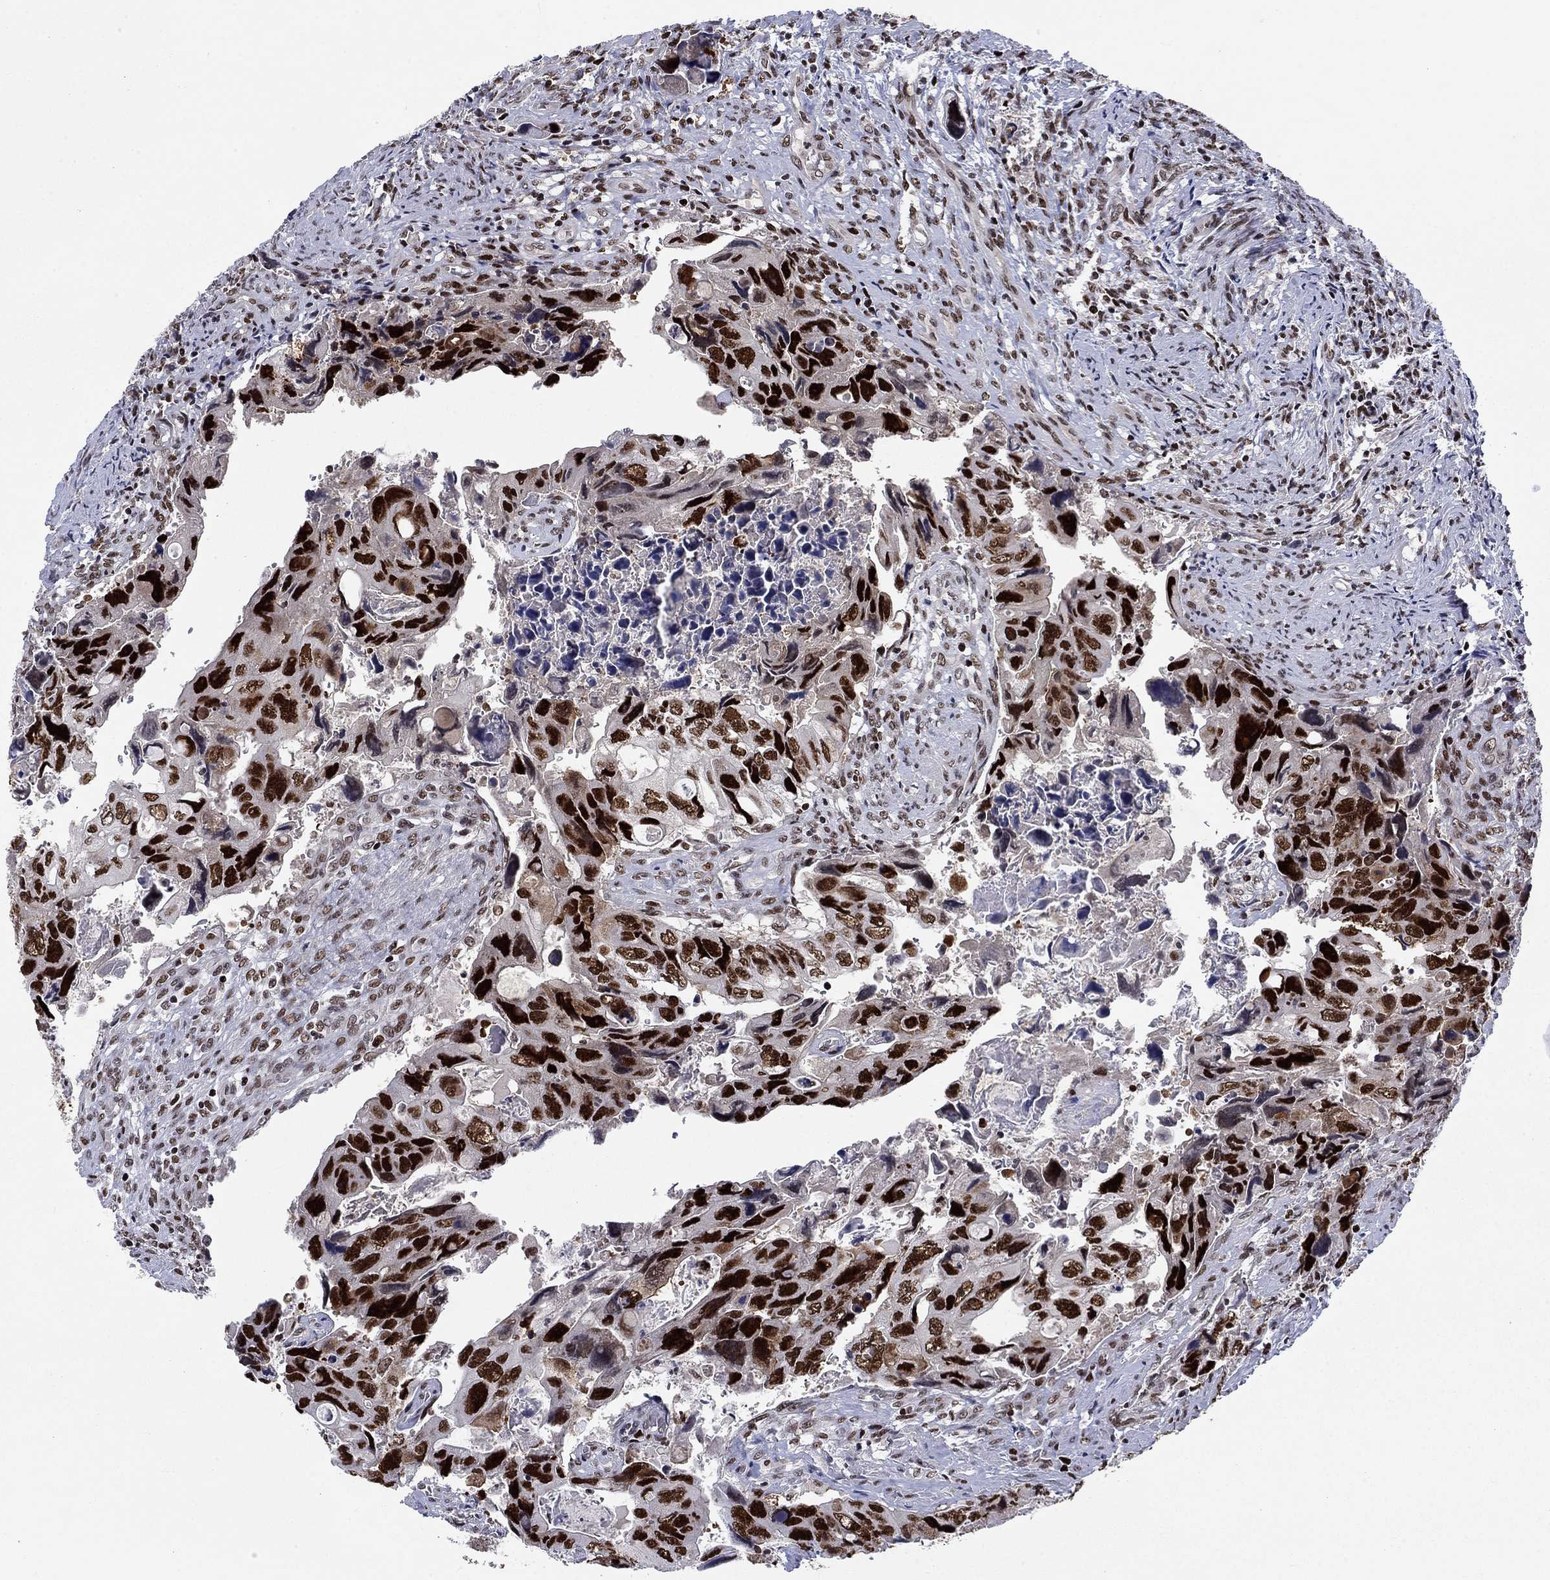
{"staining": {"intensity": "strong", "quantity": ">75%", "location": "nuclear"}, "tissue": "colorectal cancer", "cell_type": "Tumor cells", "image_type": "cancer", "snomed": [{"axis": "morphology", "description": "Adenocarcinoma, NOS"}, {"axis": "topography", "description": "Rectum"}], "caption": "A histopathology image of human colorectal adenocarcinoma stained for a protein shows strong nuclear brown staining in tumor cells.", "gene": "RPRD1B", "patient": {"sex": "male", "age": 62}}